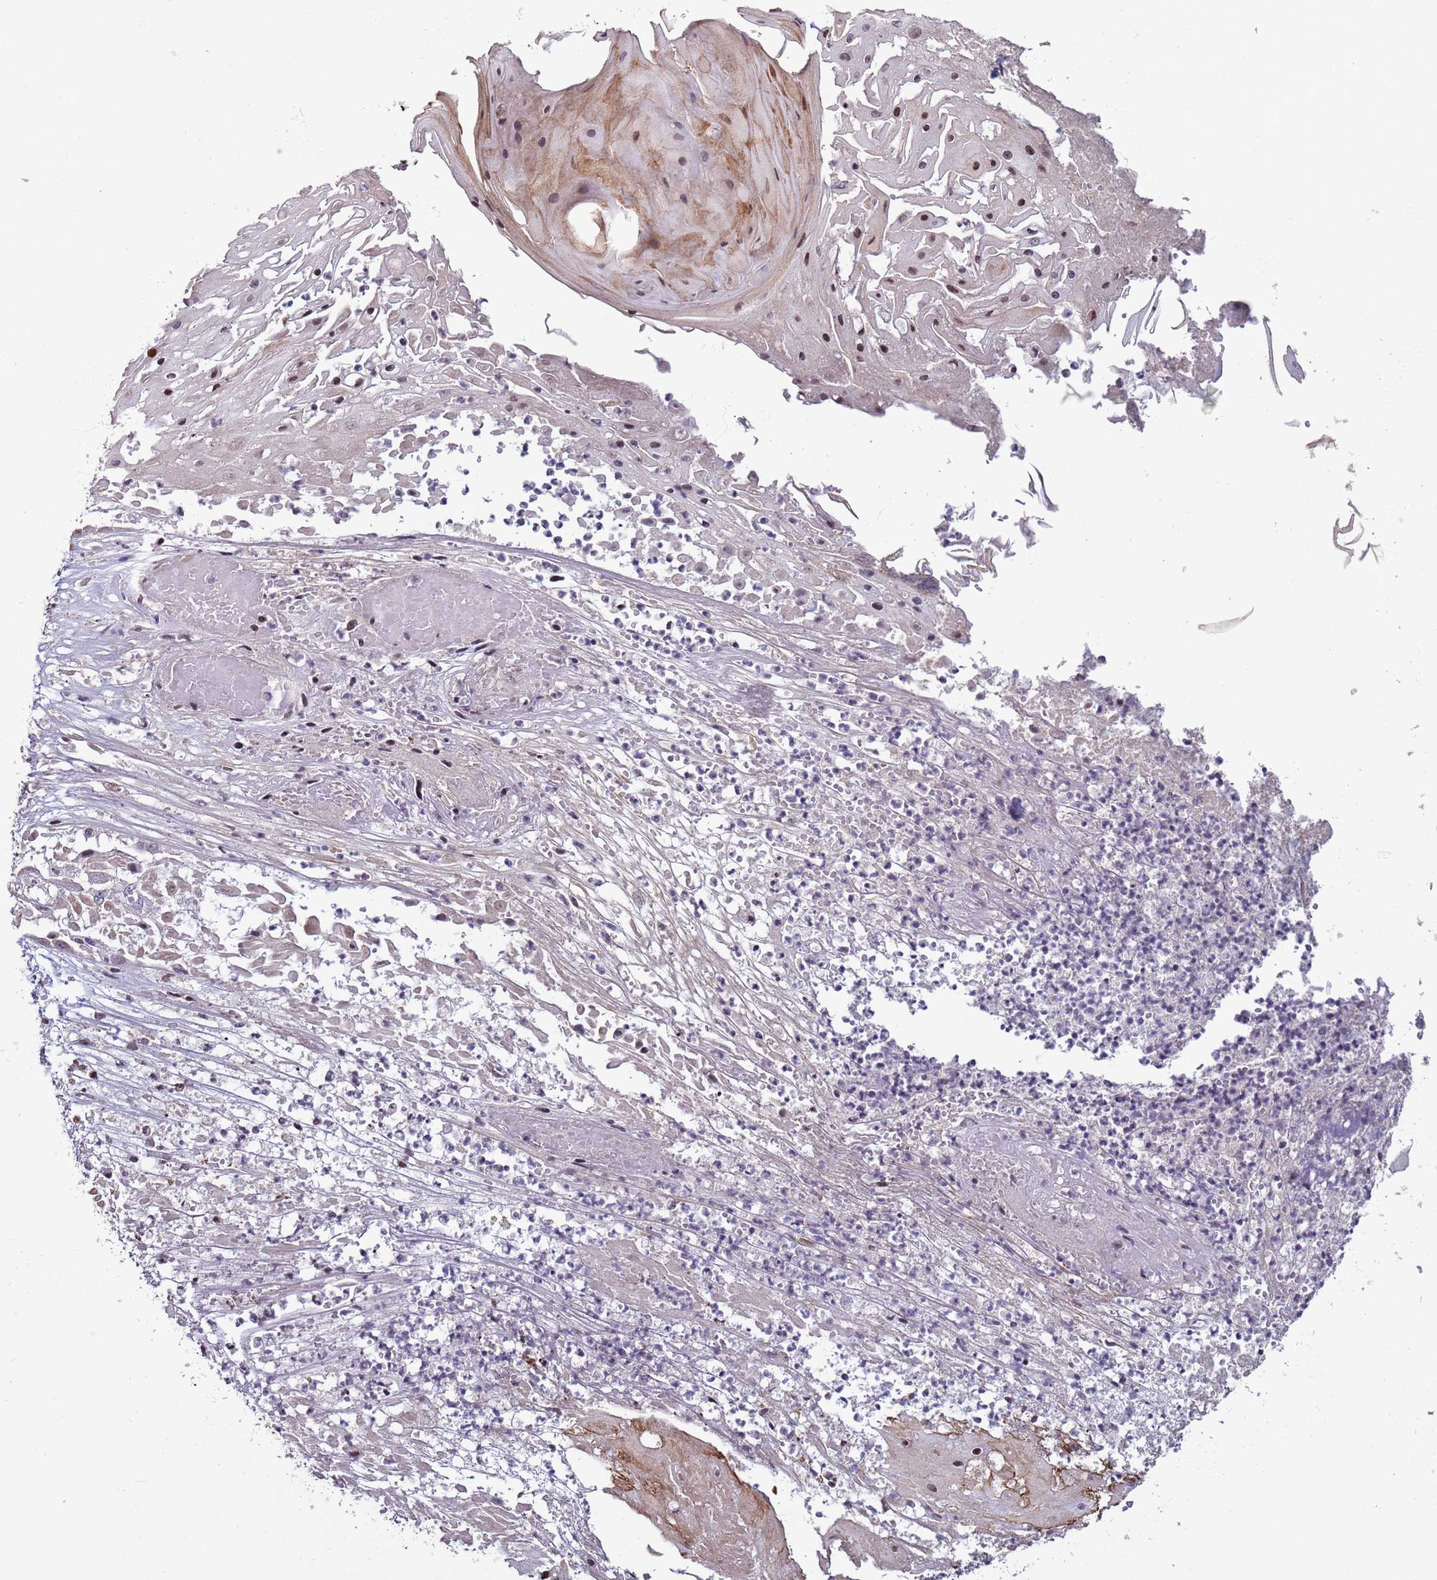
{"staining": {"intensity": "moderate", "quantity": "<25%", "location": "nuclear"}, "tissue": "skin cancer", "cell_type": "Tumor cells", "image_type": "cancer", "snomed": [{"axis": "morphology", "description": "Squamous cell carcinoma, NOS"}, {"axis": "topography", "description": "Skin"}], "caption": "This is an image of immunohistochemistry (IHC) staining of squamous cell carcinoma (skin), which shows moderate expression in the nuclear of tumor cells.", "gene": "HGH1", "patient": {"sex": "male", "age": 70}}